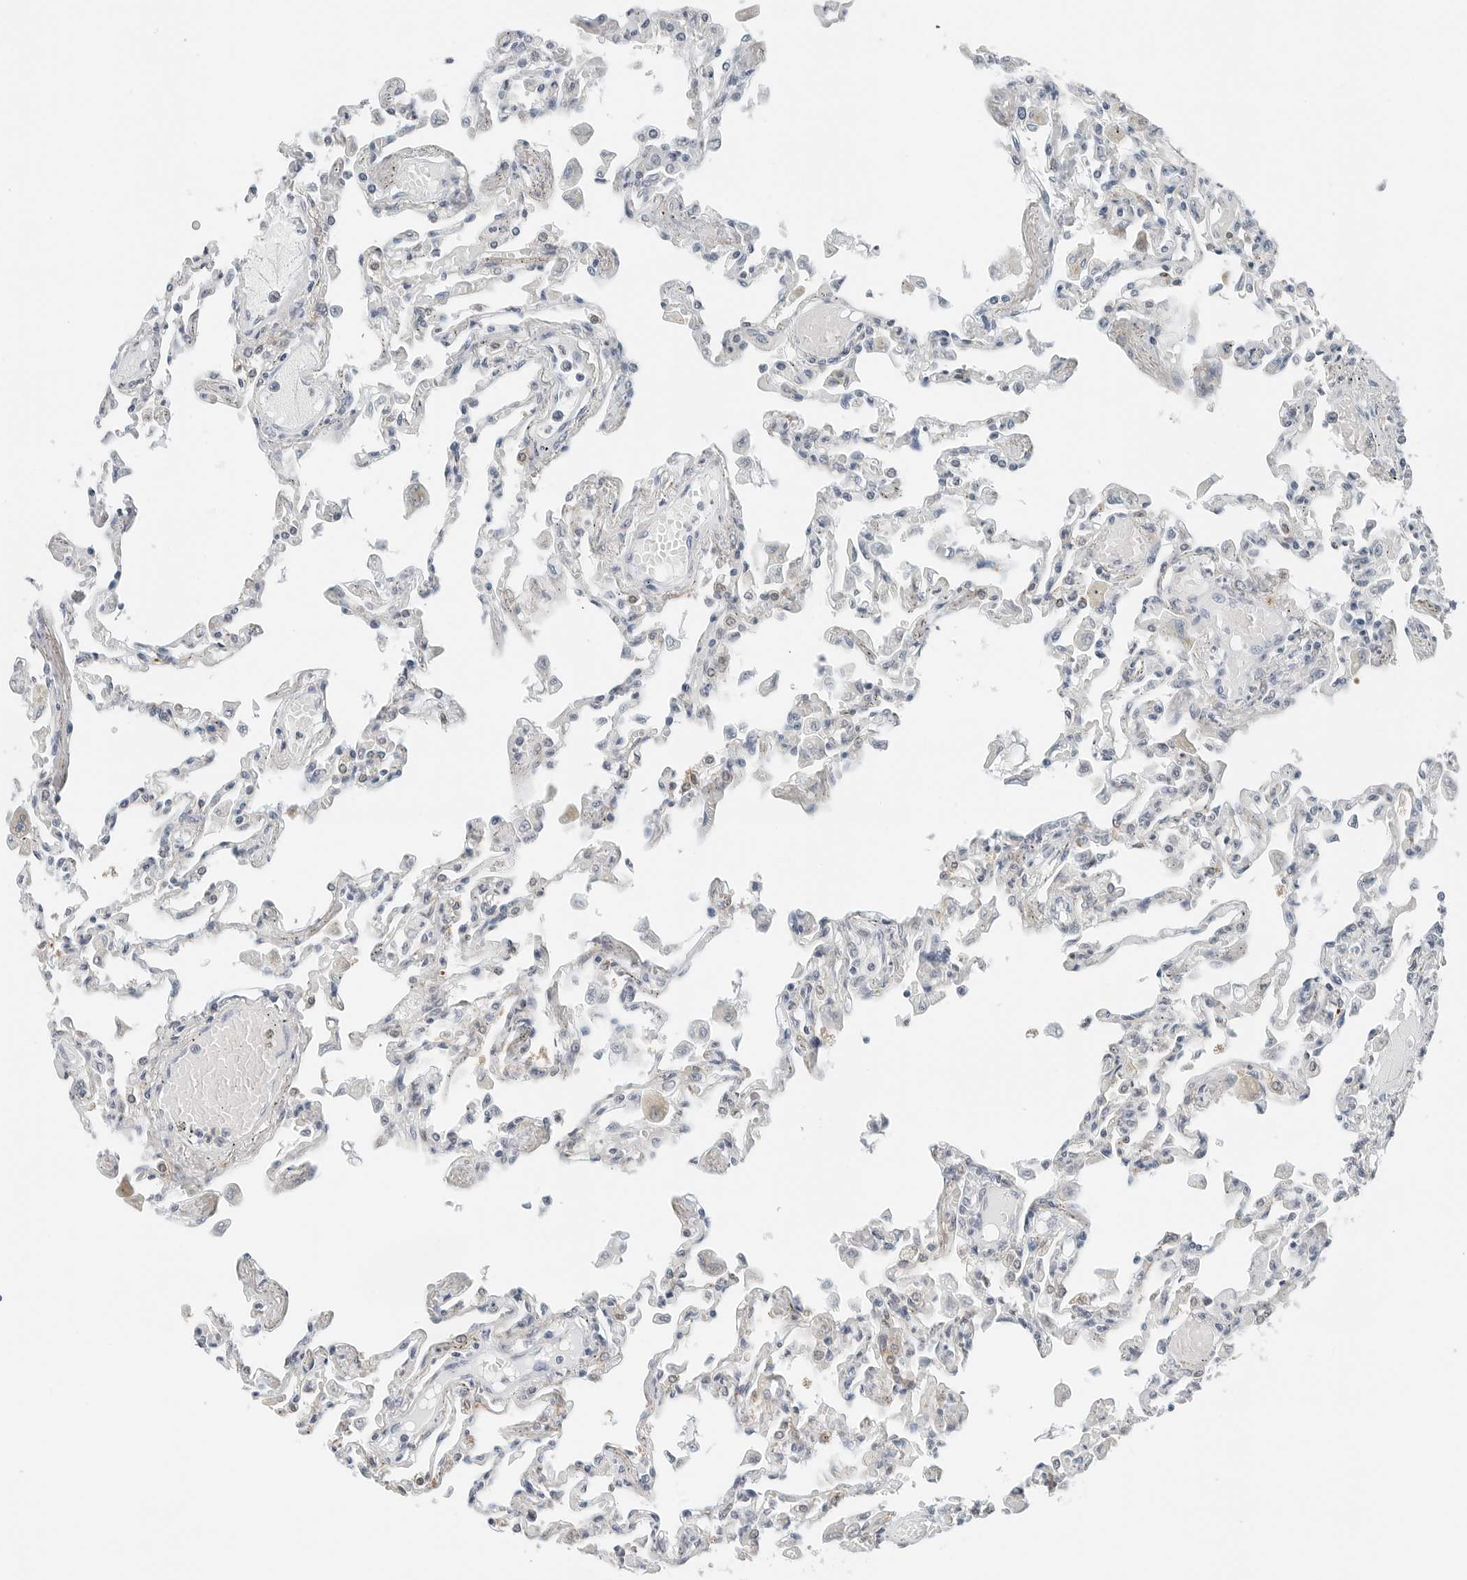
{"staining": {"intensity": "weak", "quantity": "<25%", "location": "cytoplasmic/membranous"}, "tissue": "lung", "cell_type": "Alveolar cells", "image_type": "normal", "snomed": [{"axis": "morphology", "description": "Normal tissue, NOS"}, {"axis": "topography", "description": "Bronchus"}, {"axis": "topography", "description": "Lung"}], "caption": "An immunohistochemistry (IHC) photomicrograph of benign lung is shown. There is no staining in alveolar cells of lung.", "gene": "P4HA2", "patient": {"sex": "female", "age": 49}}